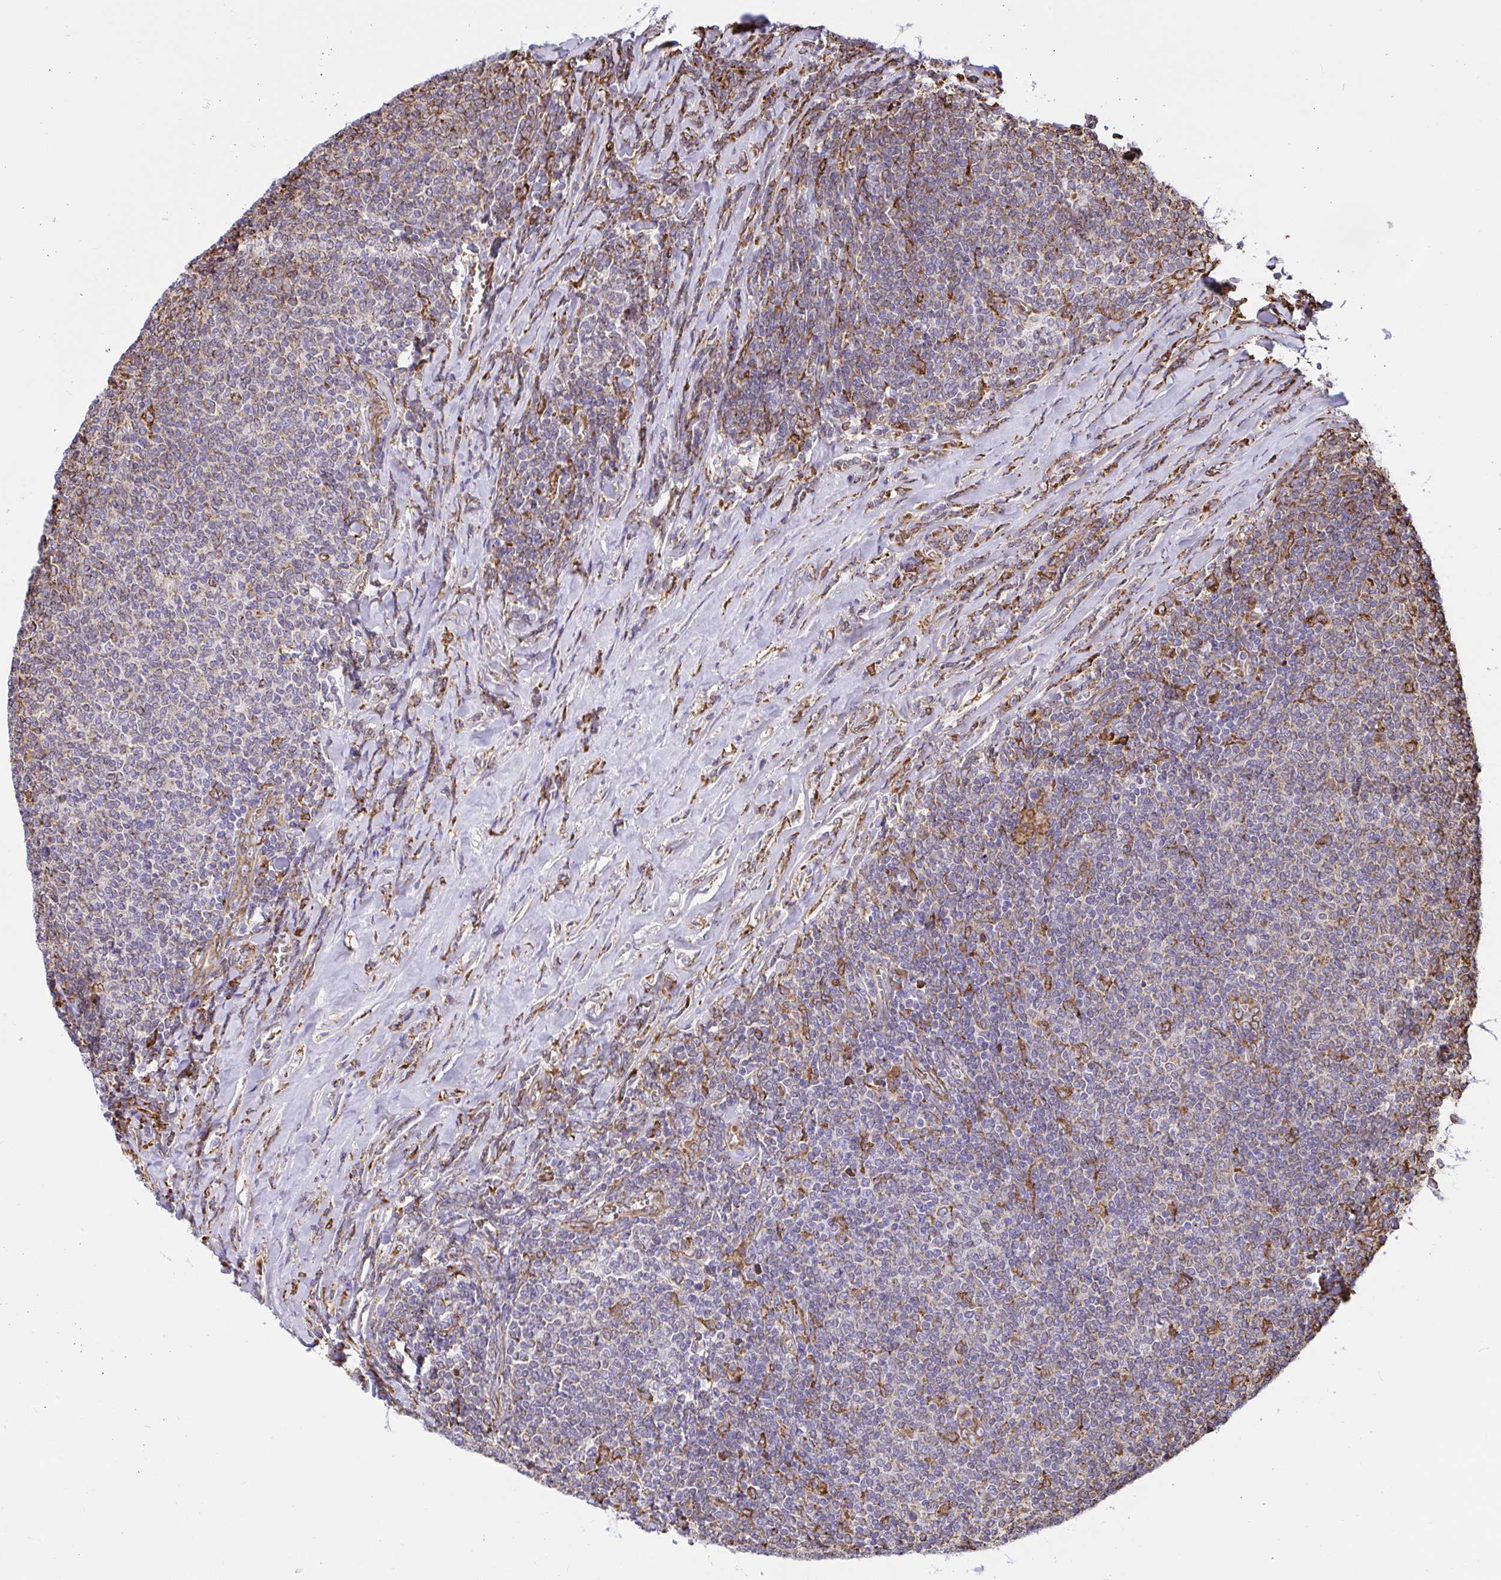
{"staining": {"intensity": "weak", "quantity": "<25%", "location": "cytoplasmic/membranous"}, "tissue": "lymphoma", "cell_type": "Tumor cells", "image_type": "cancer", "snomed": [{"axis": "morphology", "description": "Malignant lymphoma, non-Hodgkin's type, Low grade"}, {"axis": "topography", "description": "Lymph node"}], "caption": "Immunohistochemical staining of human malignant lymphoma, non-Hodgkin's type (low-grade) shows no significant expression in tumor cells.", "gene": "CLGN", "patient": {"sex": "male", "age": 52}}